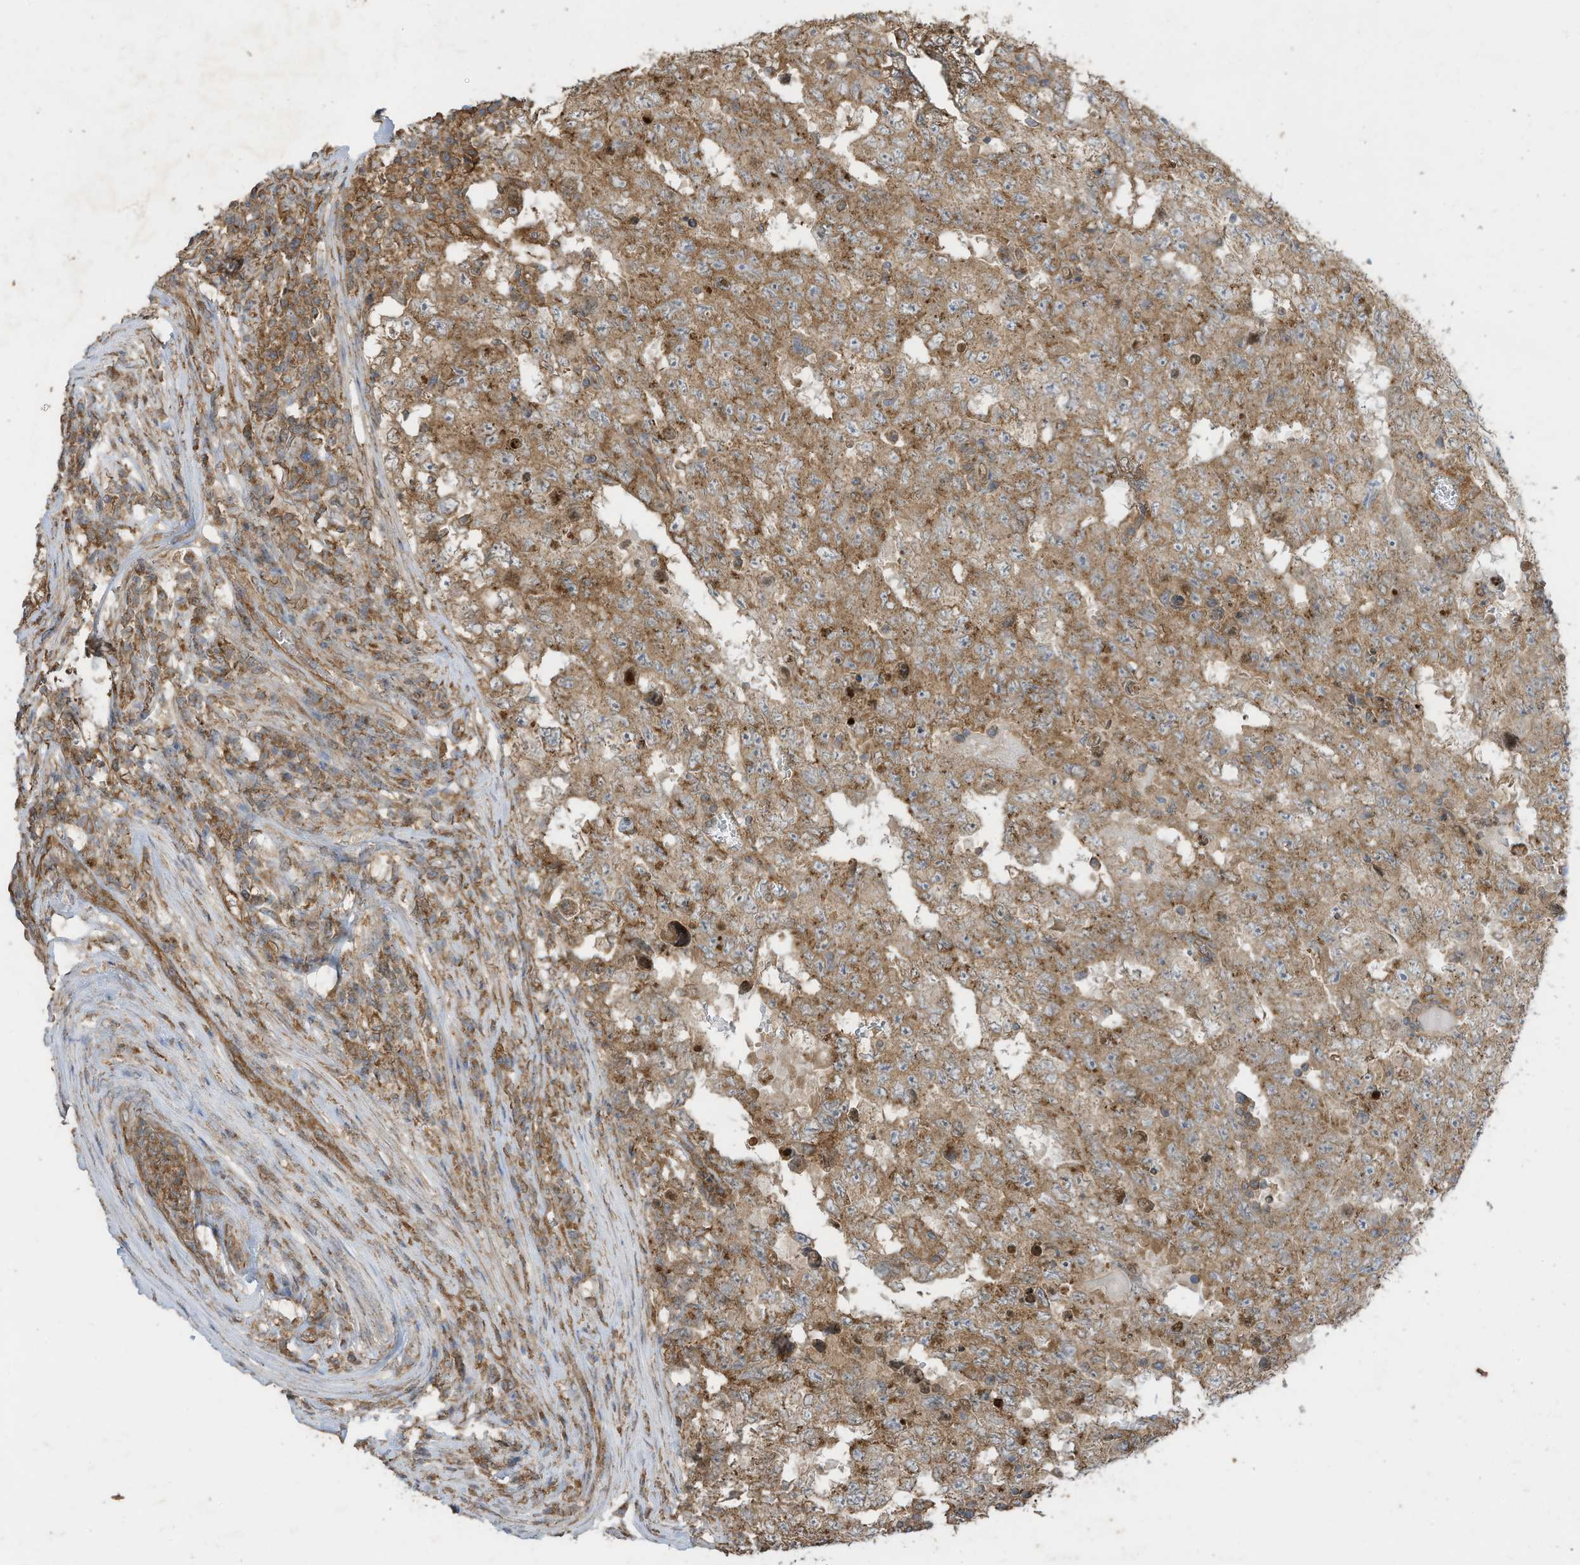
{"staining": {"intensity": "moderate", "quantity": ">75%", "location": "cytoplasmic/membranous"}, "tissue": "testis cancer", "cell_type": "Tumor cells", "image_type": "cancer", "snomed": [{"axis": "morphology", "description": "Carcinoma, Embryonal, NOS"}, {"axis": "topography", "description": "Testis"}], "caption": "Protein positivity by immunohistochemistry (IHC) shows moderate cytoplasmic/membranous staining in about >75% of tumor cells in embryonal carcinoma (testis).", "gene": "CGAS", "patient": {"sex": "male", "age": 26}}